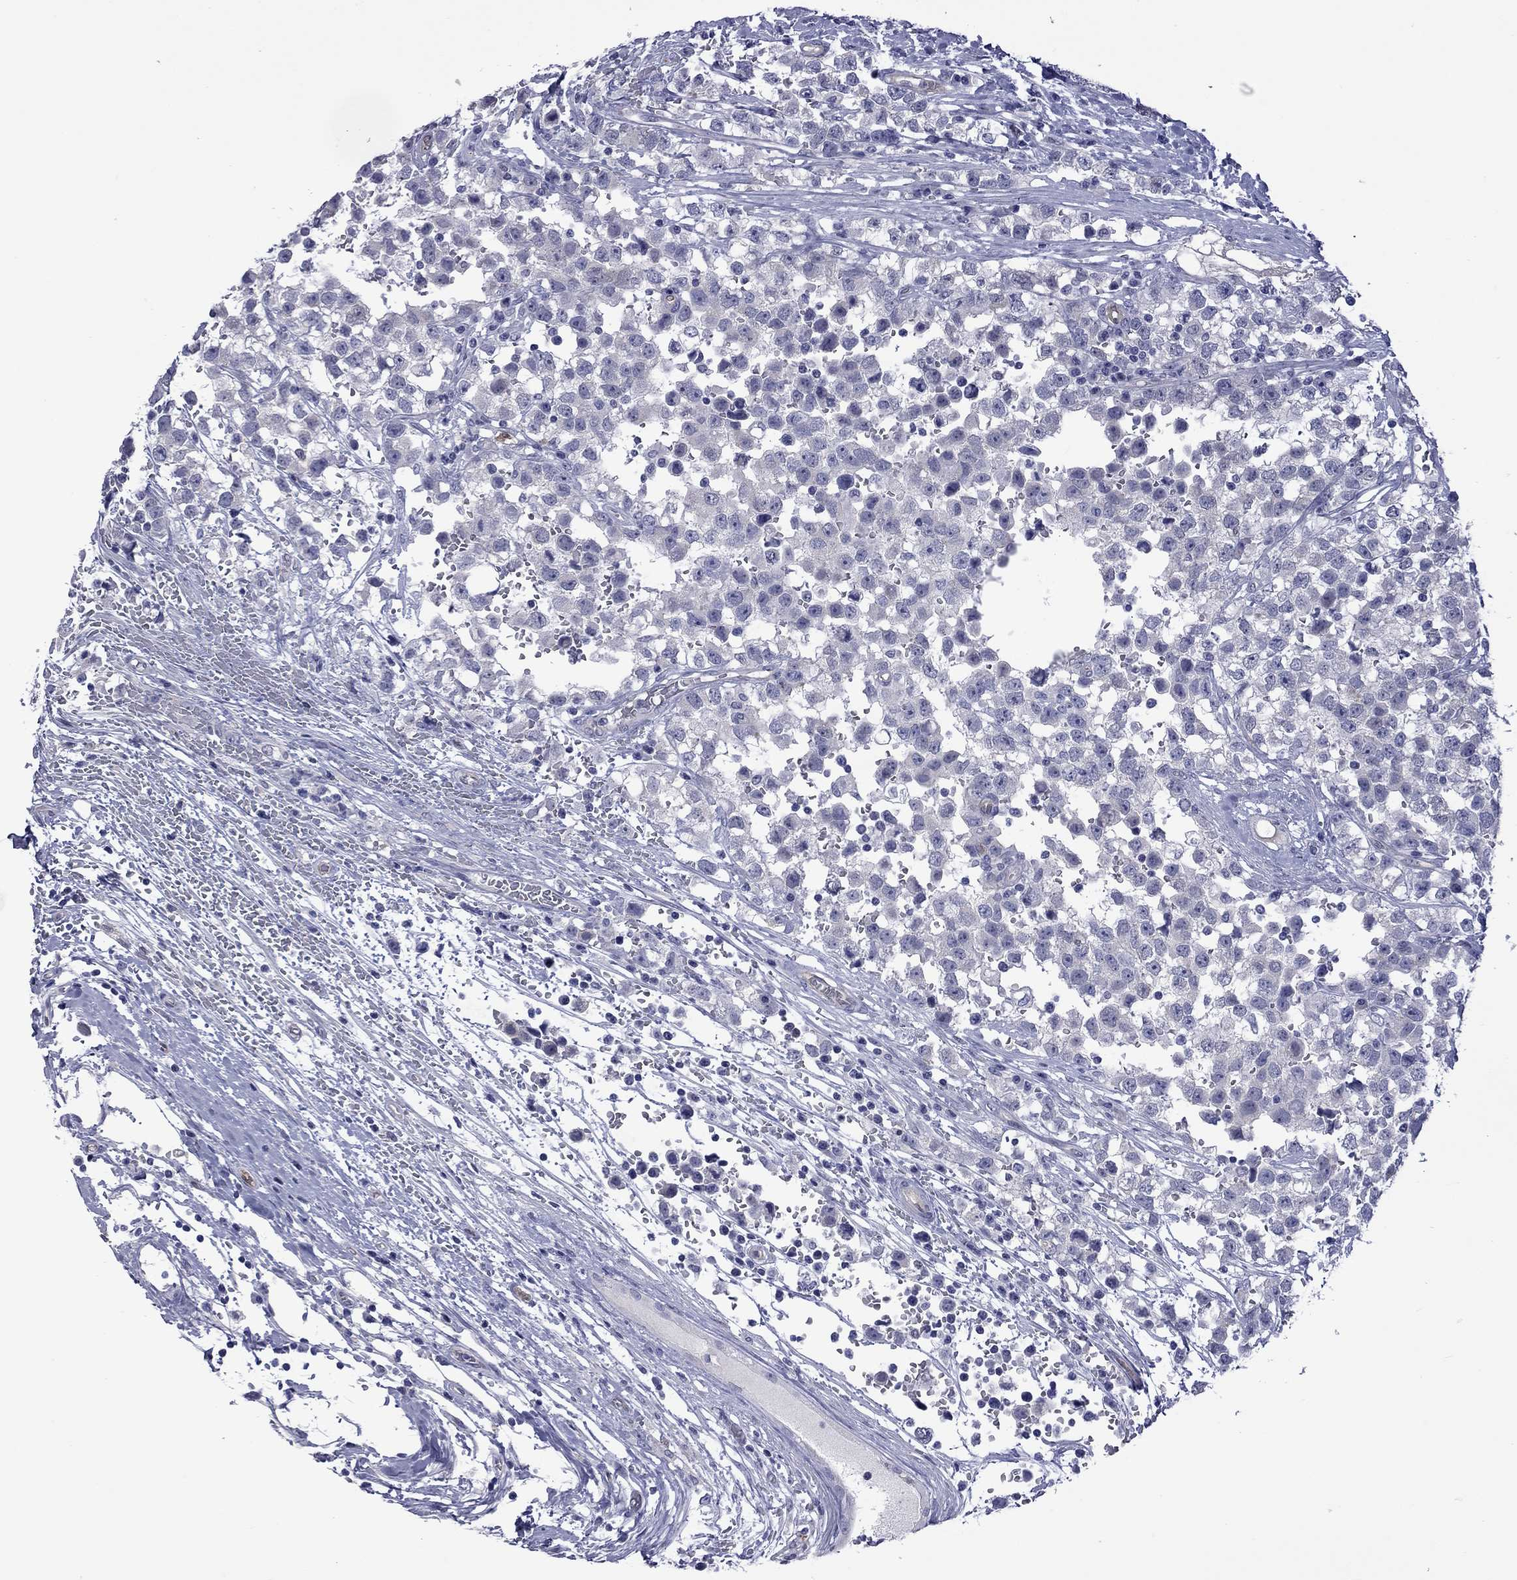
{"staining": {"intensity": "negative", "quantity": "none", "location": "none"}, "tissue": "testis cancer", "cell_type": "Tumor cells", "image_type": "cancer", "snomed": [{"axis": "morphology", "description": "Seminoma, NOS"}, {"axis": "topography", "description": "Testis"}], "caption": "Photomicrograph shows no significant protein expression in tumor cells of testis cancer (seminoma). (Brightfield microscopy of DAB immunohistochemistry at high magnification).", "gene": "CTNNBIP1", "patient": {"sex": "male", "age": 34}}